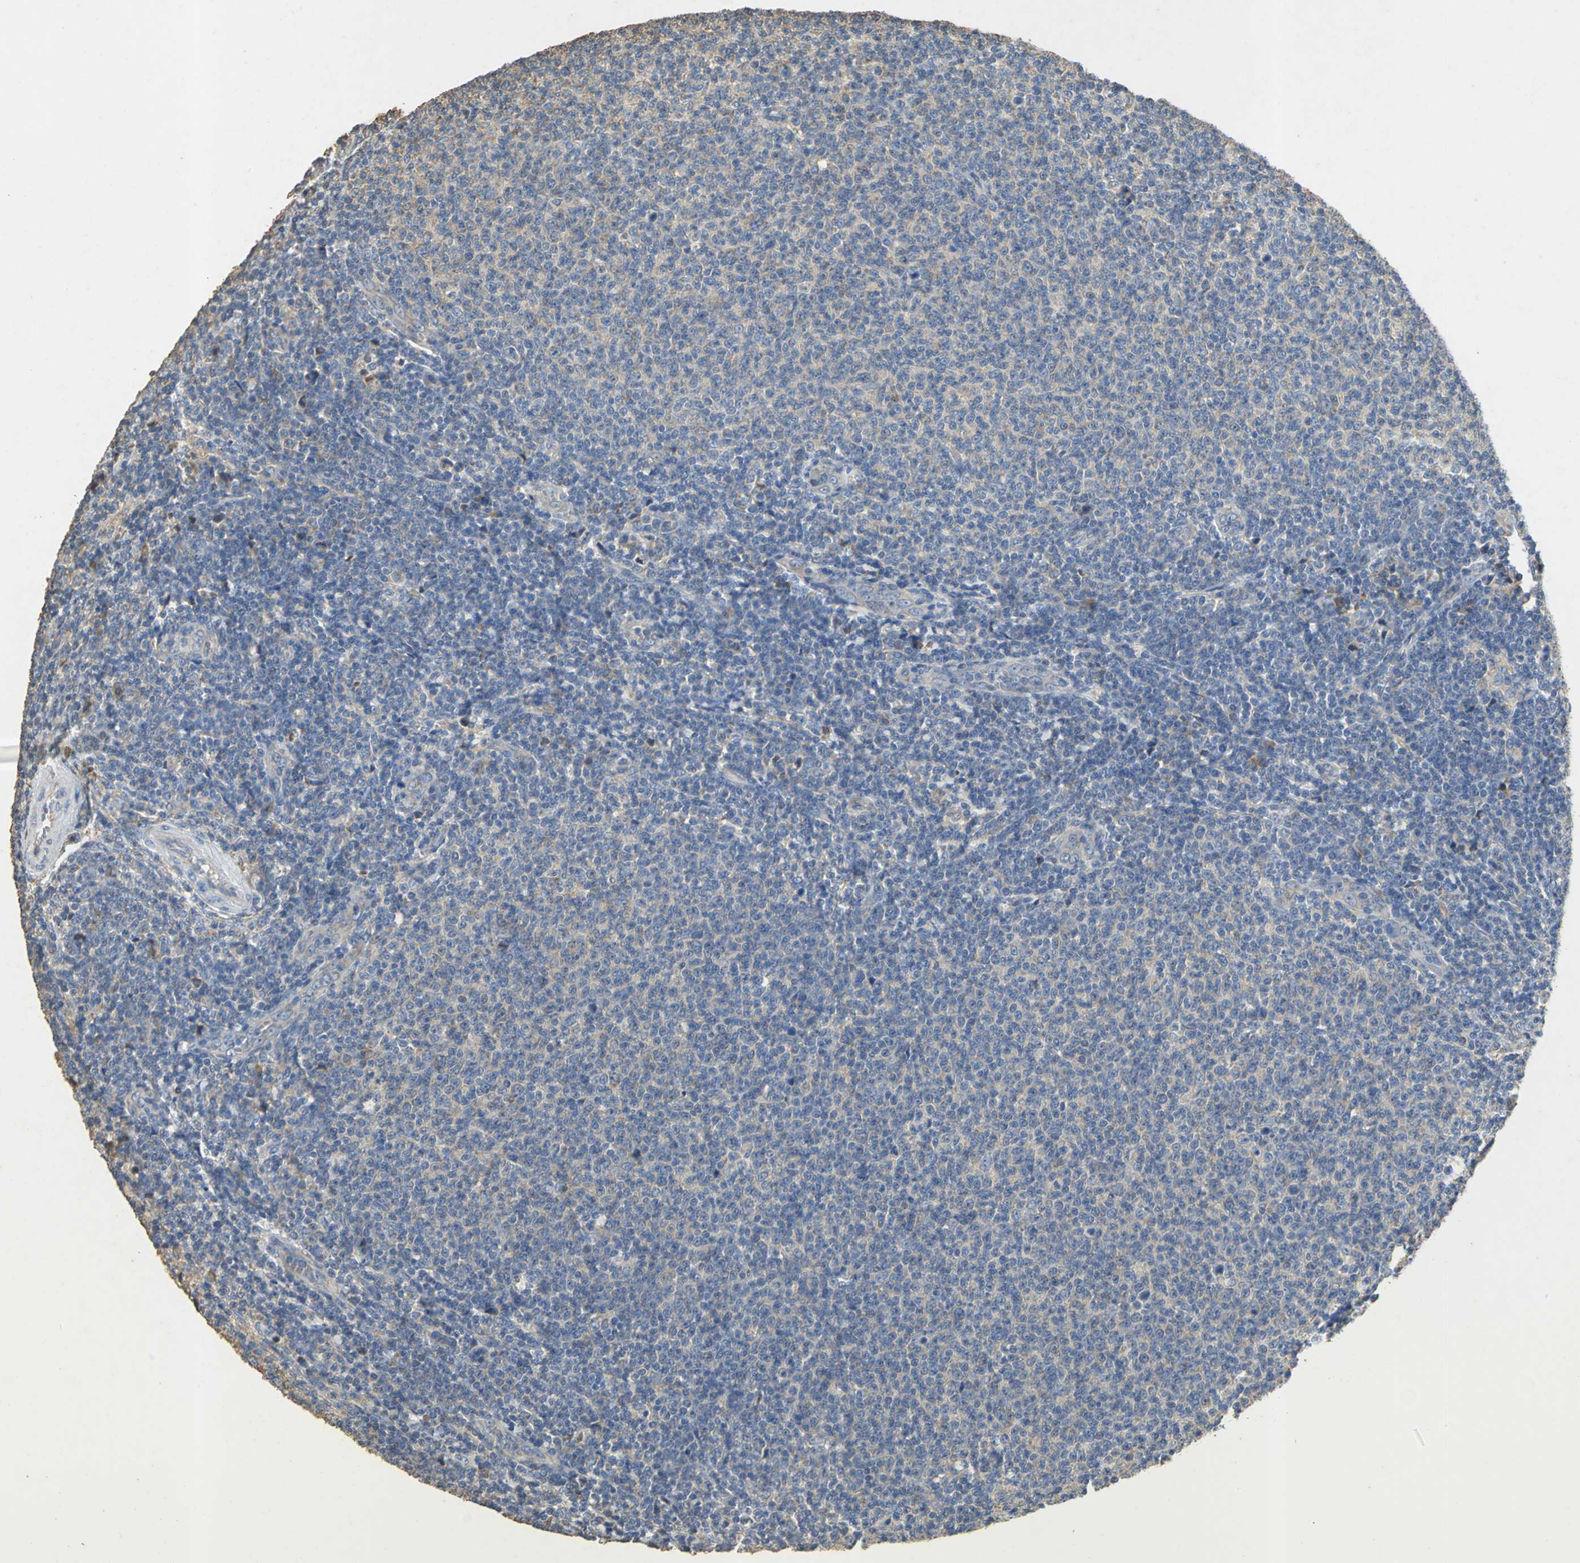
{"staining": {"intensity": "weak", "quantity": "25%-75%", "location": "cytoplasmic/membranous"}, "tissue": "lymphoma", "cell_type": "Tumor cells", "image_type": "cancer", "snomed": [{"axis": "morphology", "description": "Malignant lymphoma, non-Hodgkin's type, Low grade"}, {"axis": "topography", "description": "Lymph node"}], "caption": "Protein expression analysis of low-grade malignant lymphoma, non-Hodgkin's type exhibits weak cytoplasmic/membranous staining in about 25%-75% of tumor cells.", "gene": "ACSL4", "patient": {"sex": "male", "age": 66}}